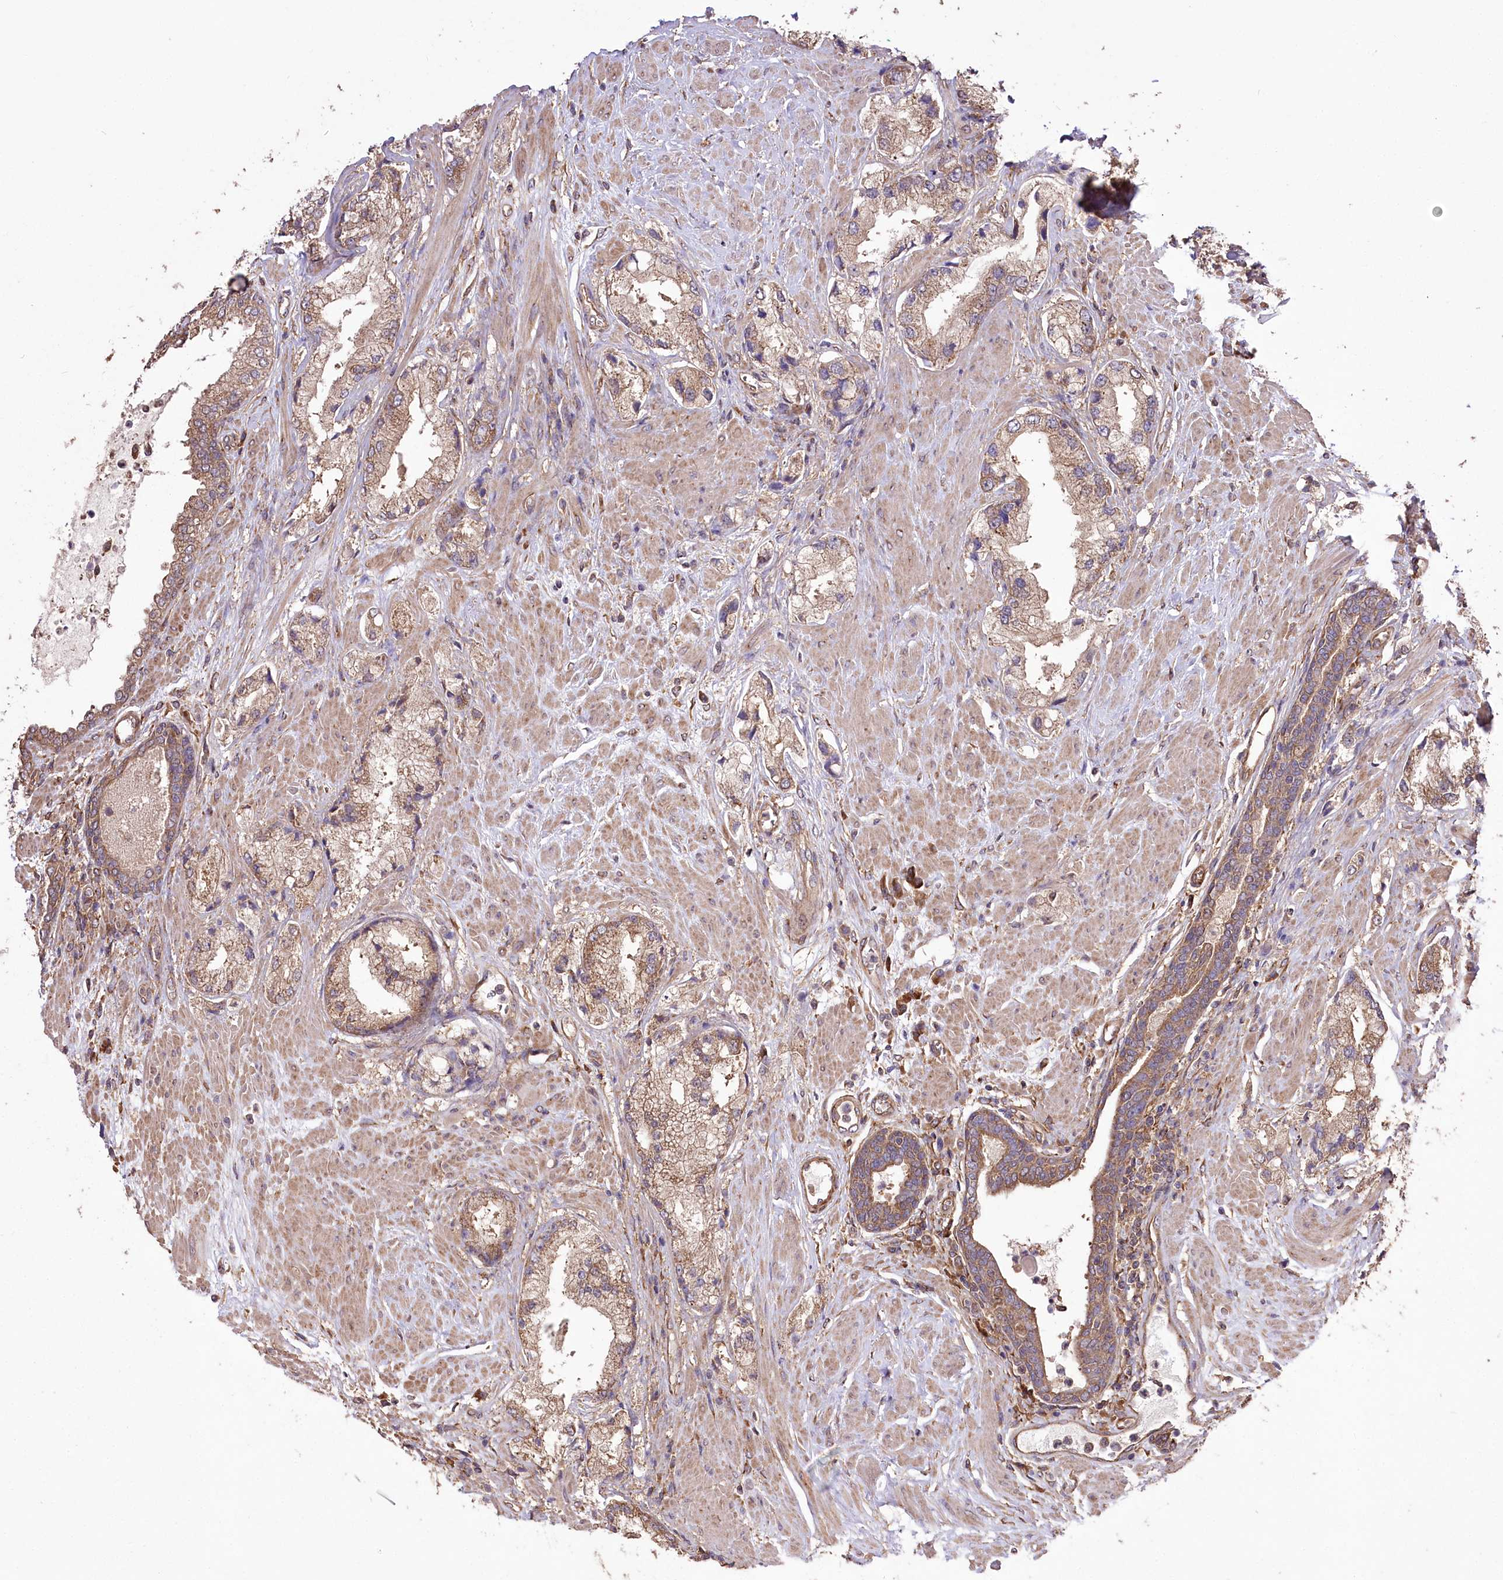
{"staining": {"intensity": "moderate", "quantity": ">75%", "location": "cytoplasmic/membranous"}, "tissue": "prostate cancer", "cell_type": "Tumor cells", "image_type": "cancer", "snomed": [{"axis": "morphology", "description": "Adenocarcinoma, Low grade"}, {"axis": "topography", "description": "Prostate"}], "caption": "Immunohistochemical staining of human low-grade adenocarcinoma (prostate) exhibits moderate cytoplasmic/membranous protein positivity in about >75% of tumor cells.", "gene": "PRSS53", "patient": {"sex": "male", "age": 67}}